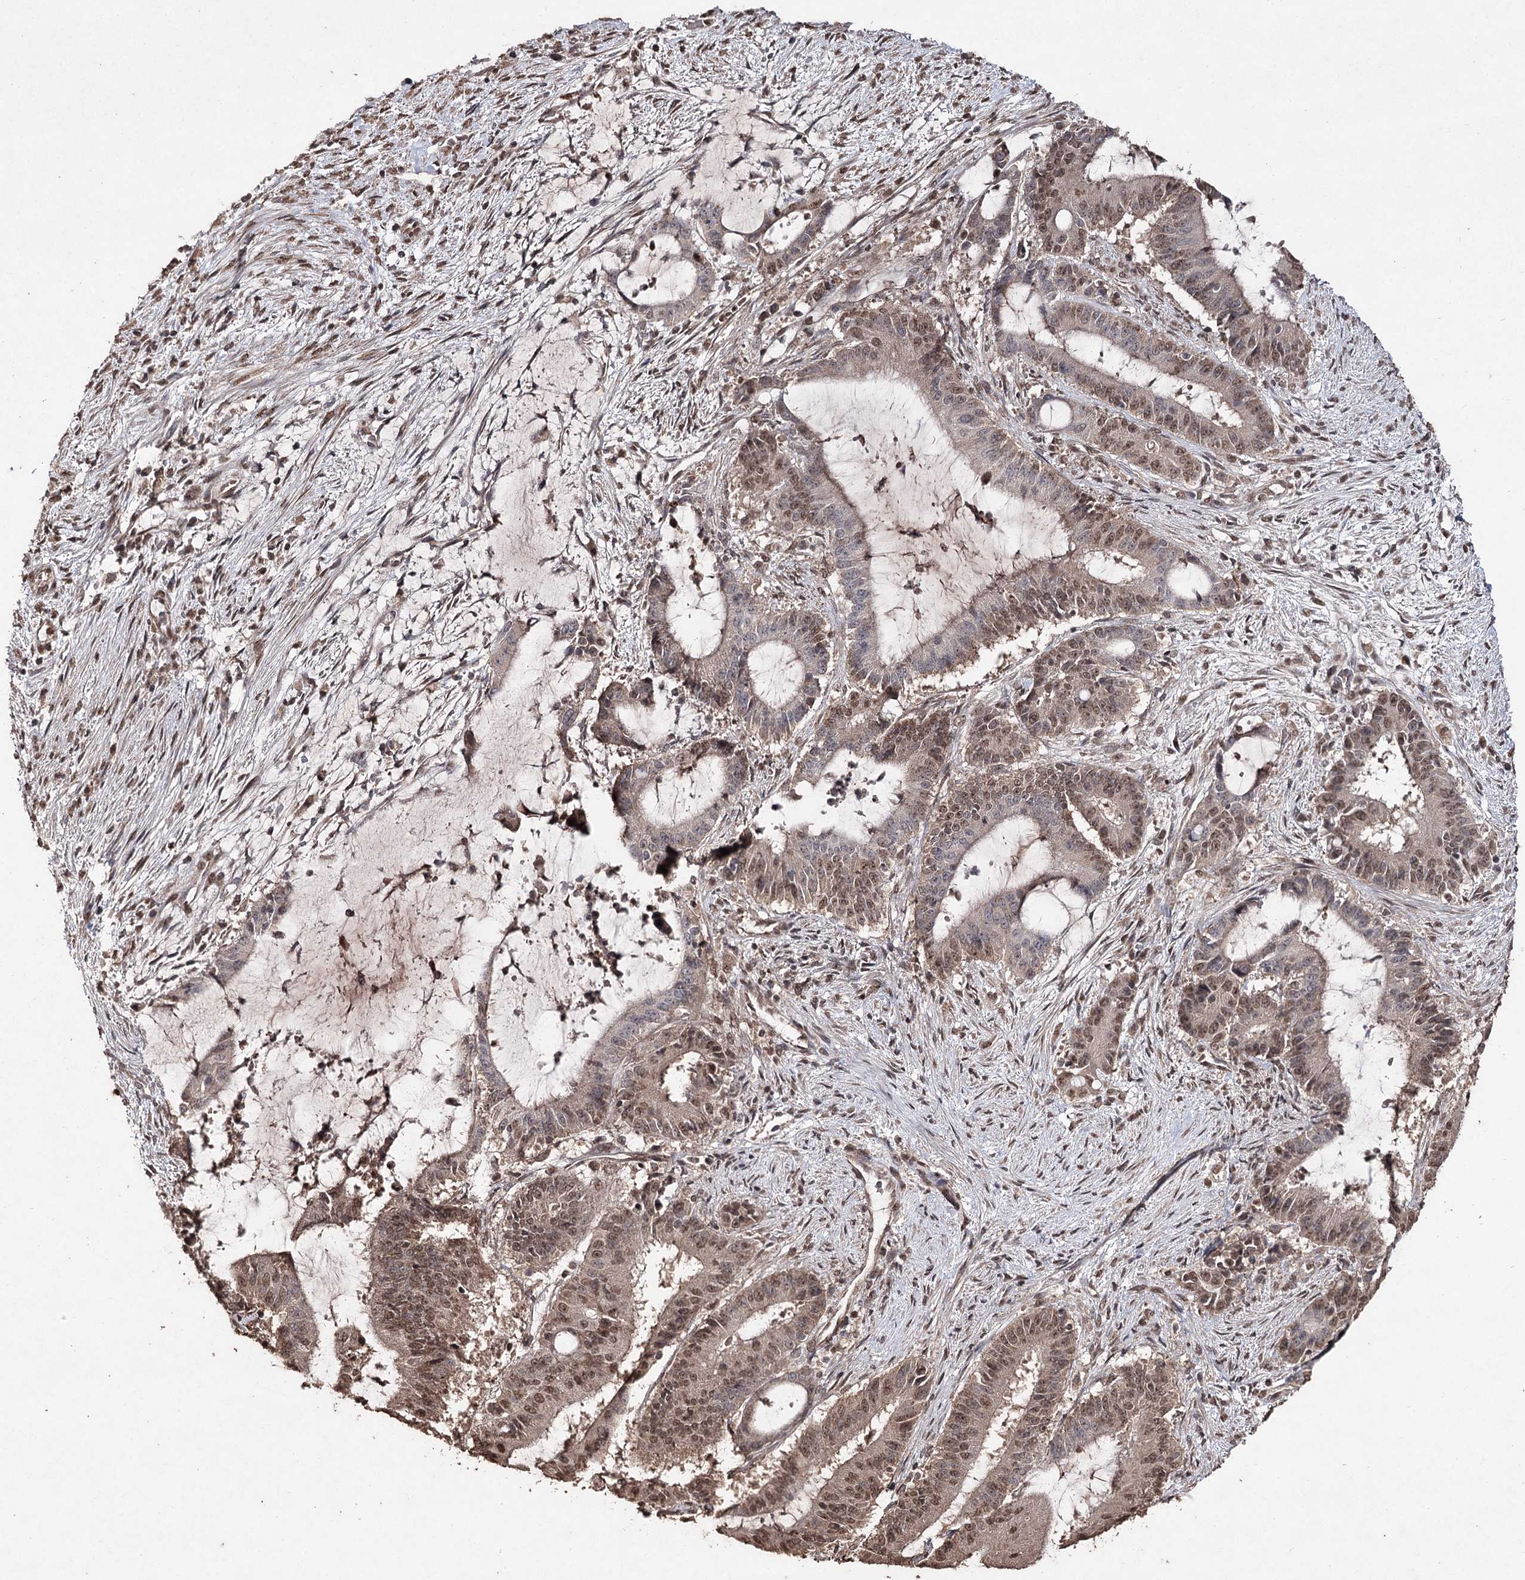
{"staining": {"intensity": "moderate", "quantity": ">75%", "location": "nuclear"}, "tissue": "liver cancer", "cell_type": "Tumor cells", "image_type": "cancer", "snomed": [{"axis": "morphology", "description": "Normal tissue, NOS"}, {"axis": "morphology", "description": "Cholangiocarcinoma"}, {"axis": "topography", "description": "Liver"}, {"axis": "topography", "description": "Peripheral nerve tissue"}], "caption": "A brown stain labels moderate nuclear positivity of a protein in cholangiocarcinoma (liver) tumor cells. The staining was performed using DAB (3,3'-diaminobenzidine) to visualize the protein expression in brown, while the nuclei were stained in blue with hematoxylin (Magnification: 20x).", "gene": "ATG14", "patient": {"sex": "female", "age": 73}}